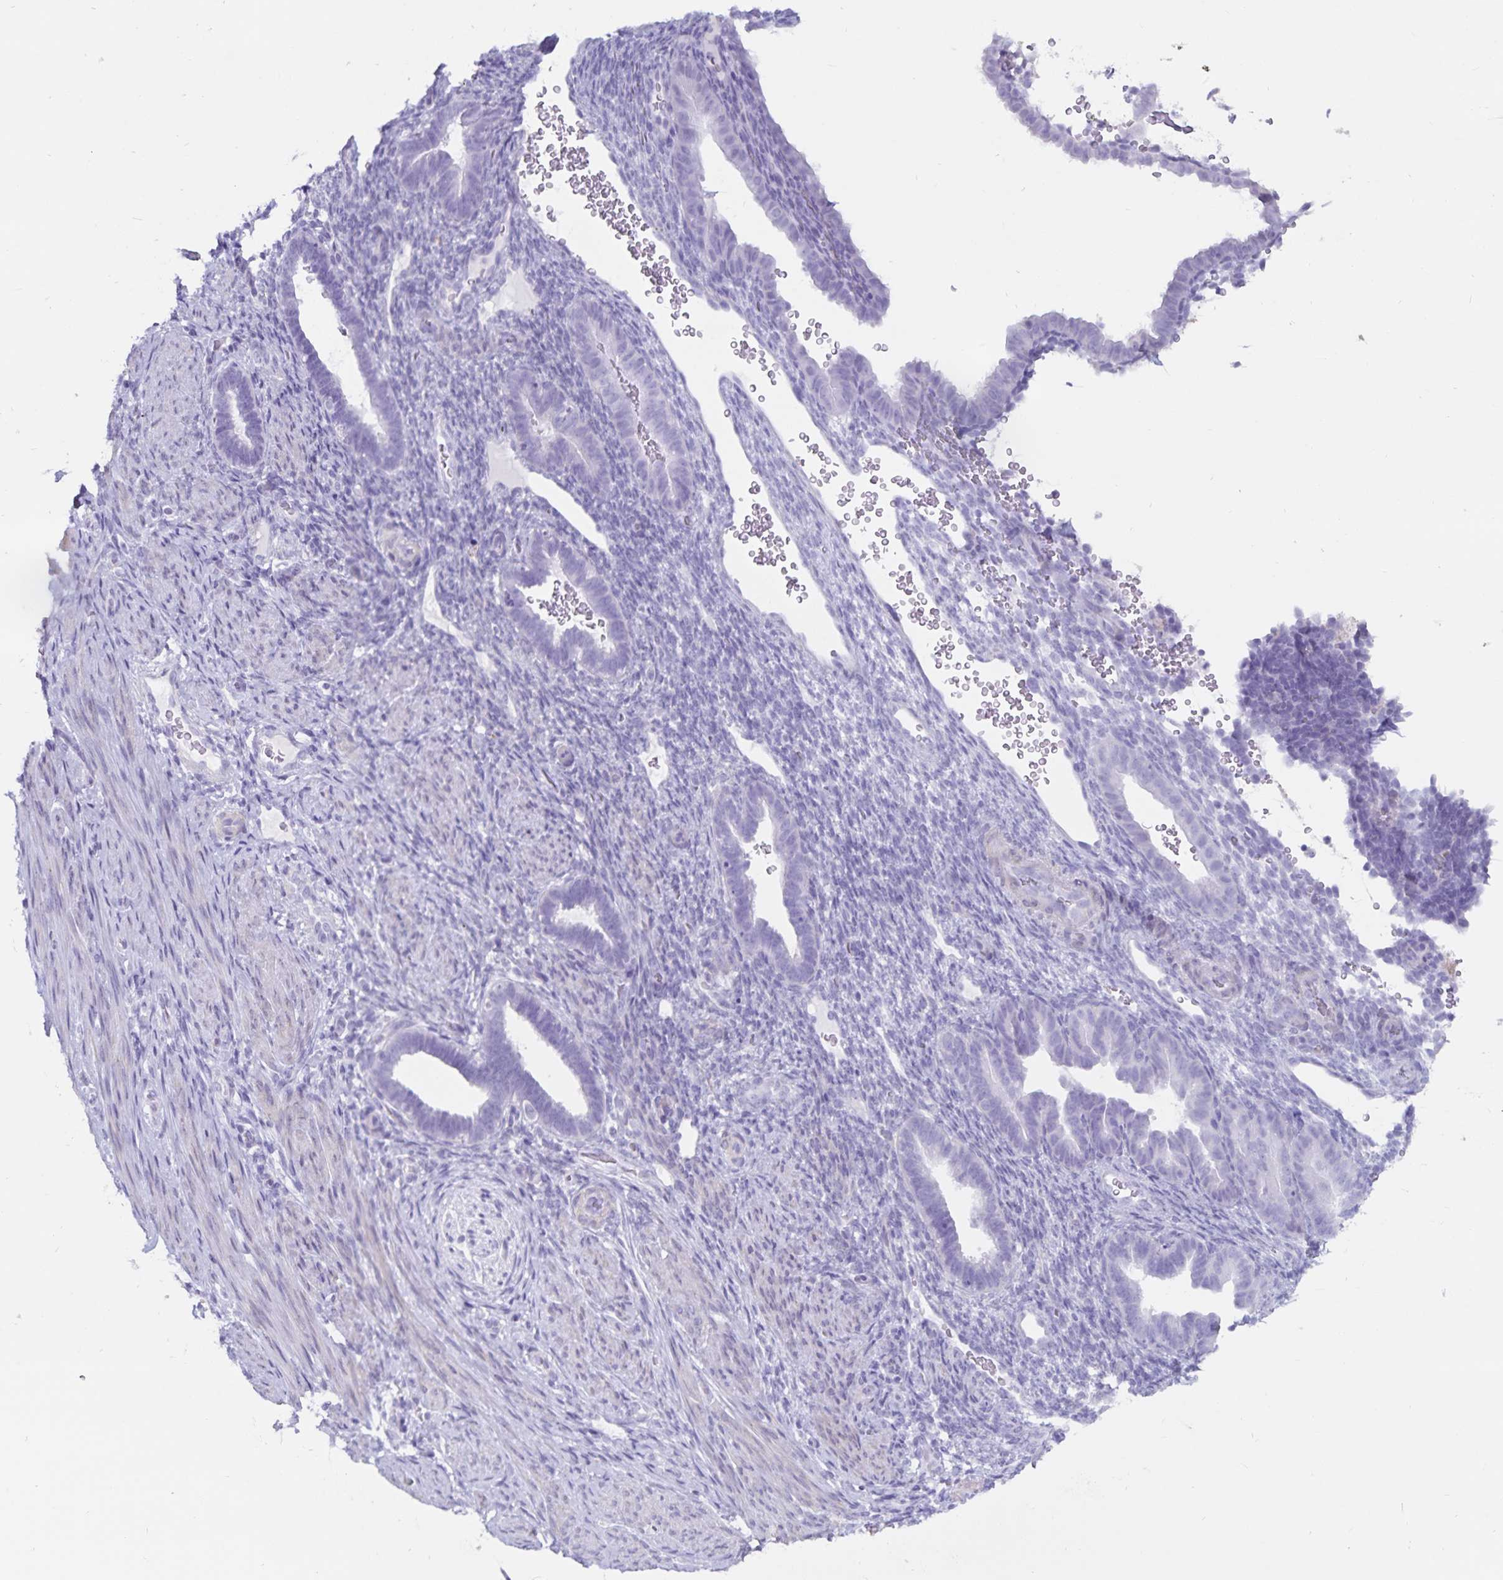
{"staining": {"intensity": "negative", "quantity": "none", "location": "none"}, "tissue": "endometrium", "cell_type": "Cells in endometrial stroma", "image_type": "normal", "snomed": [{"axis": "morphology", "description": "Normal tissue, NOS"}, {"axis": "topography", "description": "Endometrium"}], "caption": "Immunohistochemical staining of unremarkable human endometrium demonstrates no significant expression in cells in endometrial stroma. Brightfield microscopy of immunohistochemistry (IHC) stained with DAB (brown) and hematoxylin (blue), captured at high magnification.", "gene": "GPR137", "patient": {"sex": "female", "age": 34}}